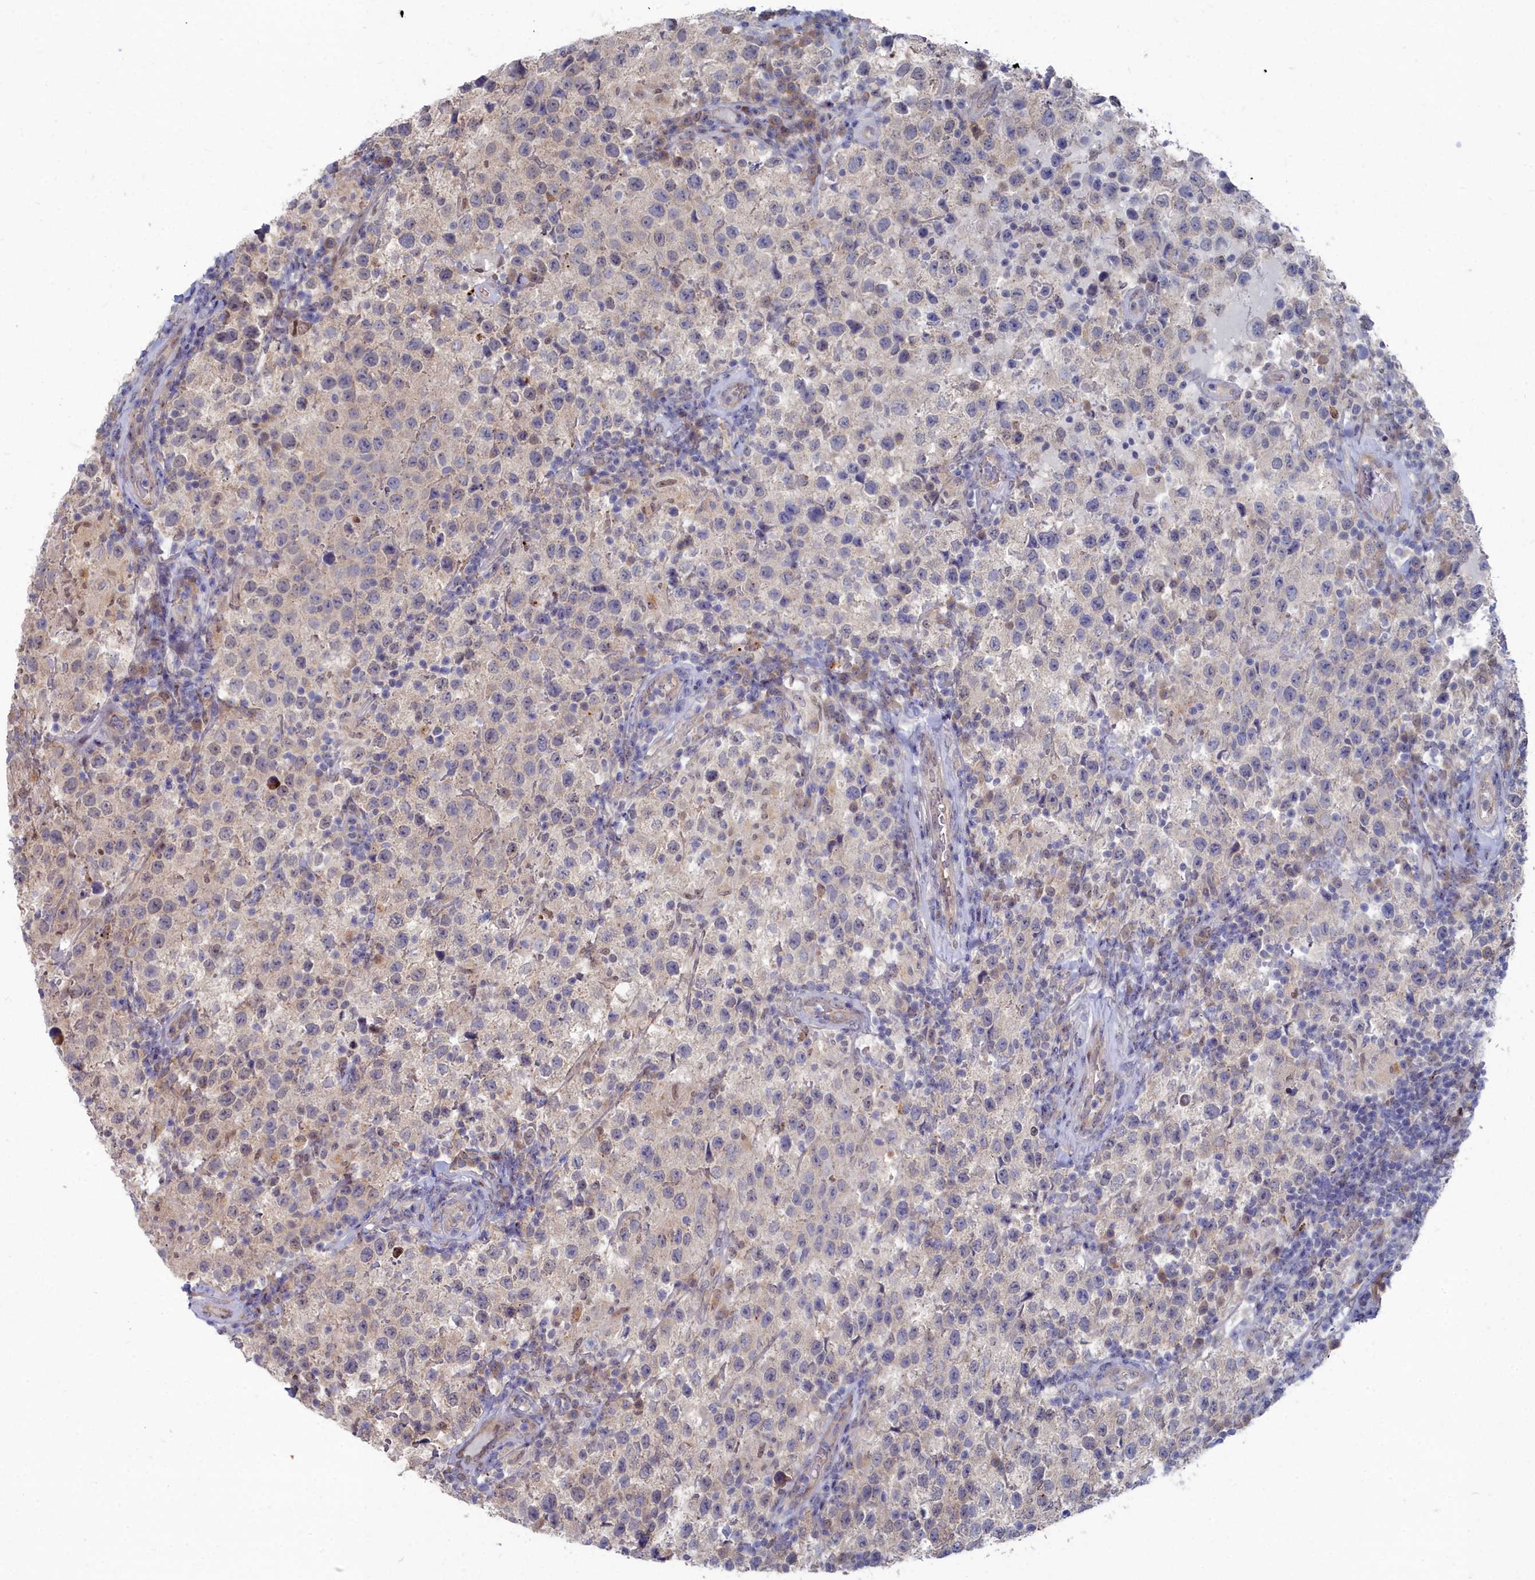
{"staining": {"intensity": "negative", "quantity": "none", "location": "none"}, "tissue": "testis cancer", "cell_type": "Tumor cells", "image_type": "cancer", "snomed": [{"axis": "morphology", "description": "Seminoma, NOS"}, {"axis": "morphology", "description": "Carcinoma, Embryonal, NOS"}, {"axis": "topography", "description": "Testis"}], "caption": "Tumor cells are negative for brown protein staining in testis cancer.", "gene": "RPS27A", "patient": {"sex": "male", "age": 41}}